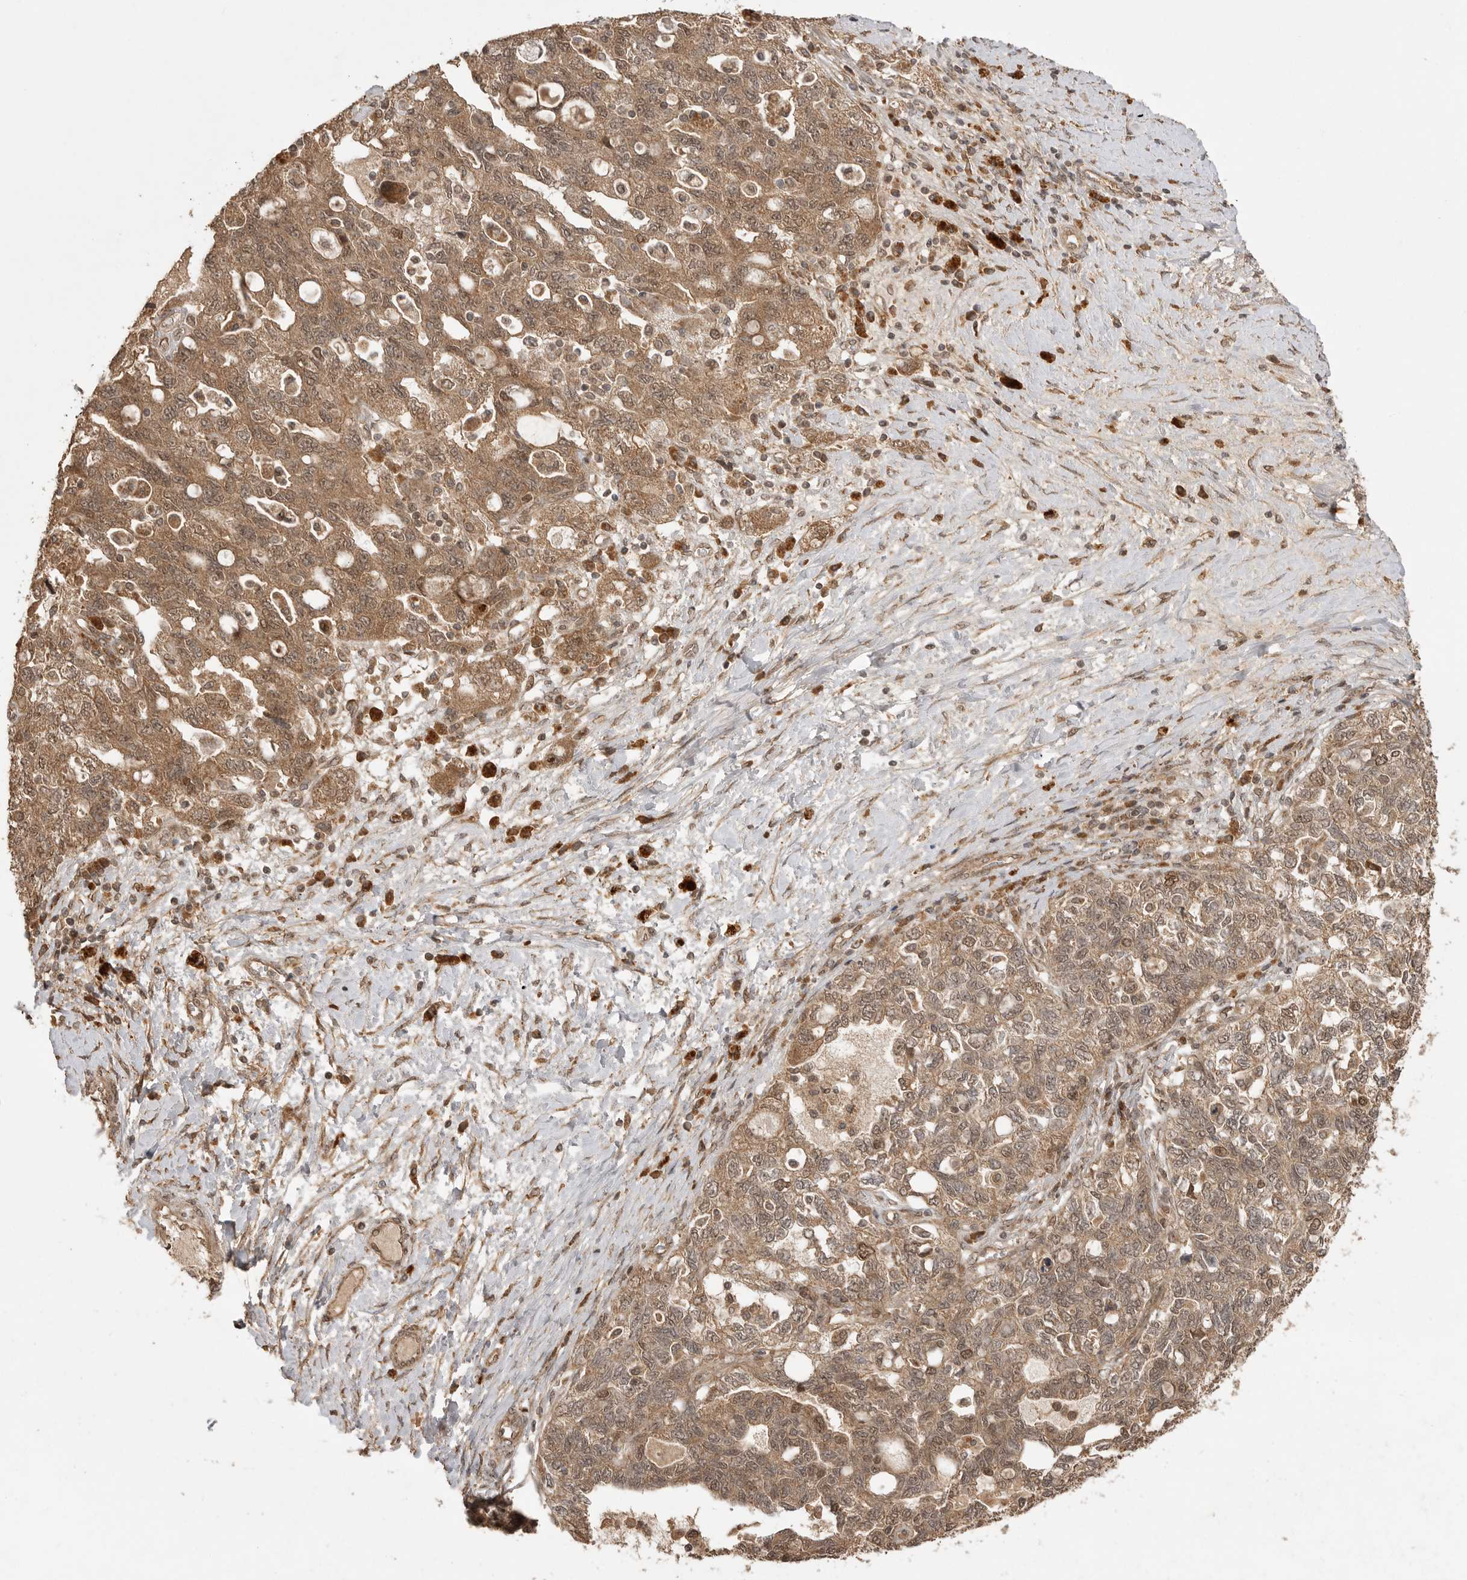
{"staining": {"intensity": "moderate", "quantity": ">75%", "location": "cytoplasmic/membranous"}, "tissue": "ovarian cancer", "cell_type": "Tumor cells", "image_type": "cancer", "snomed": [{"axis": "morphology", "description": "Carcinoma, NOS"}, {"axis": "morphology", "description": "Cystadenocarcinoma, serous, NOS"}, {"axis": "topography", "description": "Ovary"}], "caption": "Human ovarian cancer (carcinoma) stained for a protein (brown) shows moderate cytoplasmic/membranous positive staining in about >75% of tumor cells.", "gene": "BOC", "patient": {"sex": "female", "age": 69}}